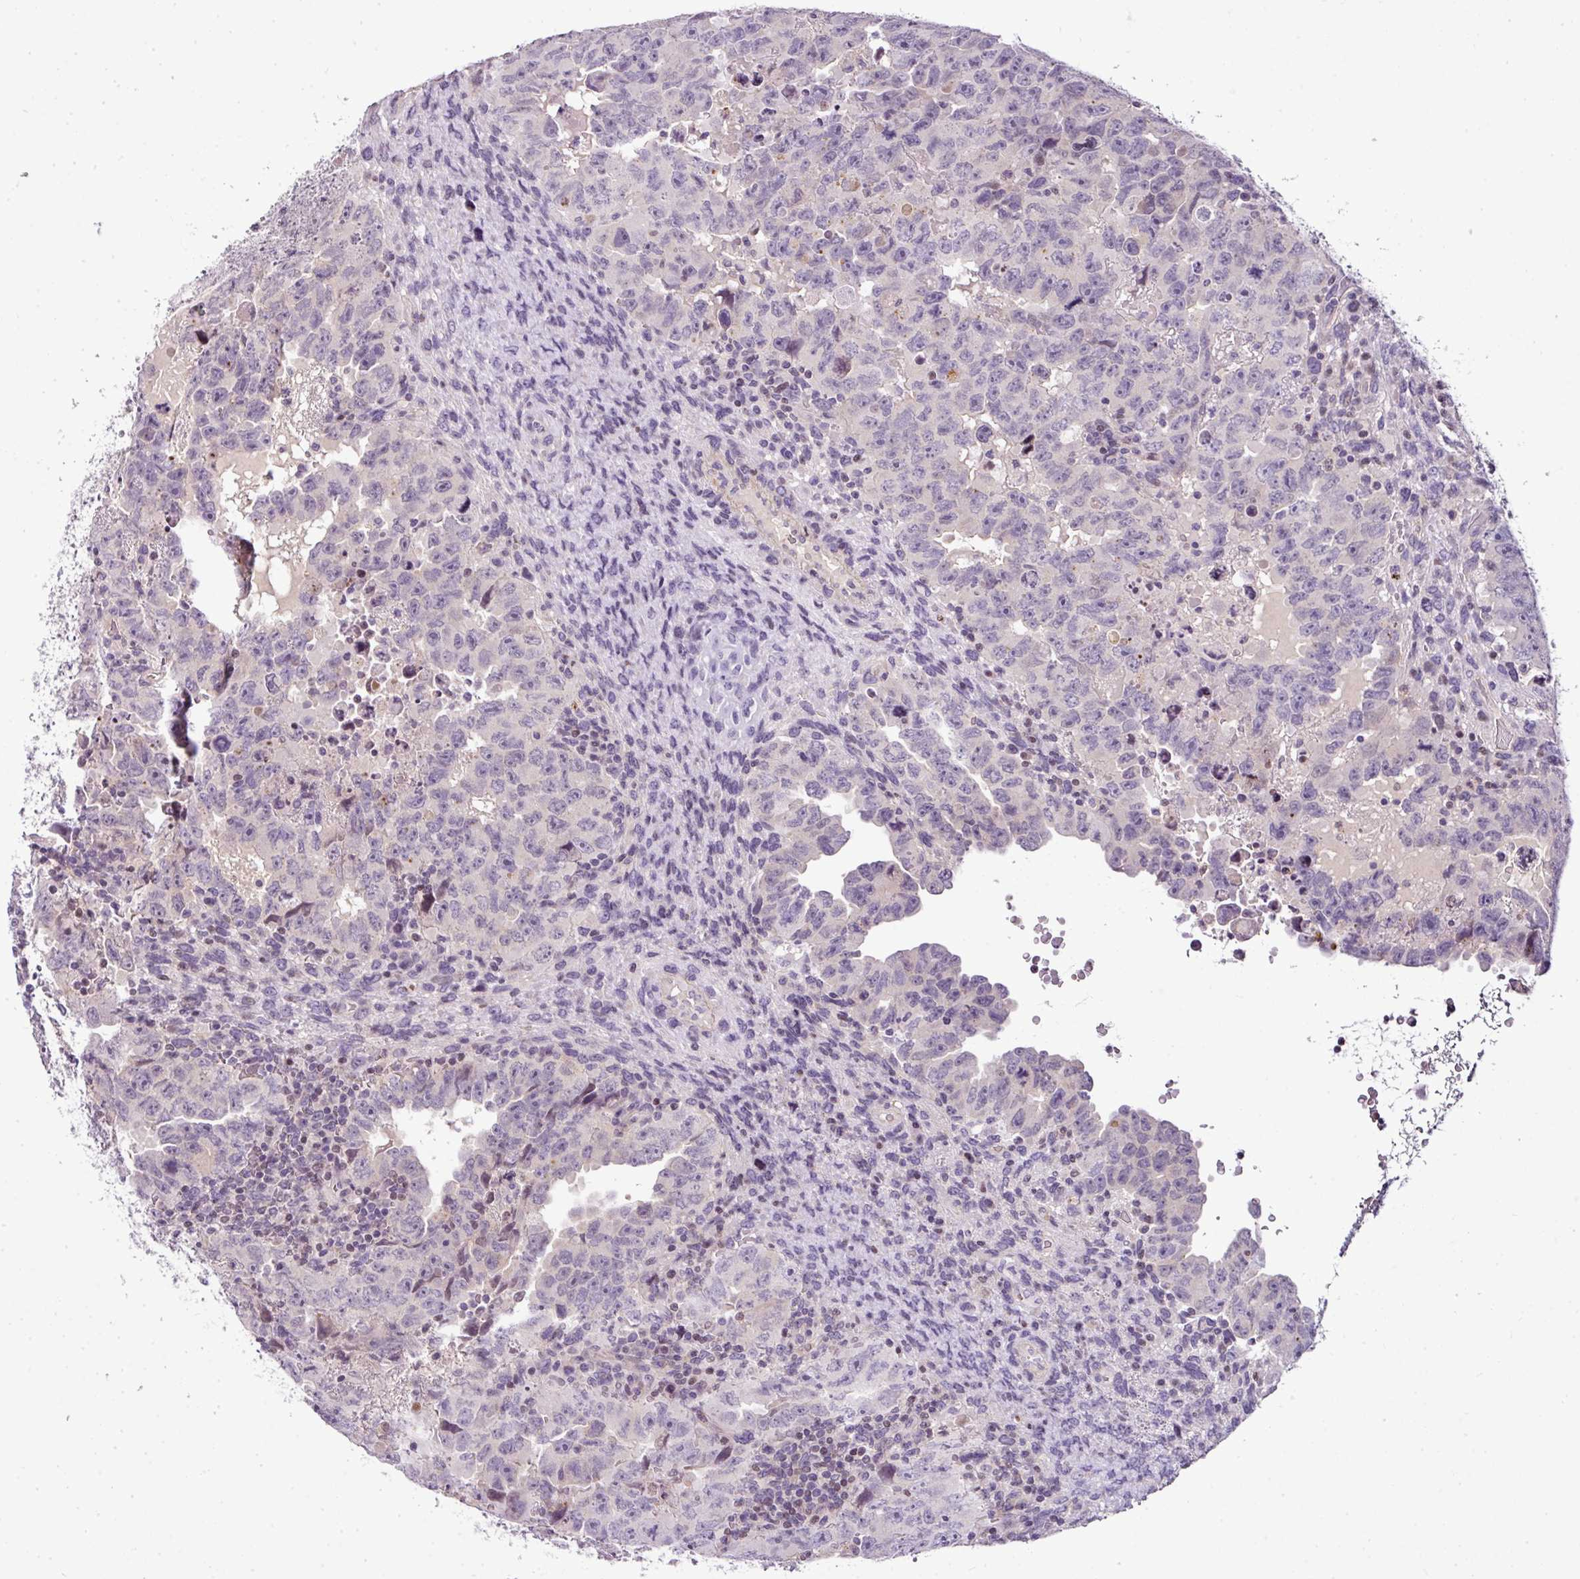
{"staining": {"intensity": "negative", "quantity": "none", "location": "none"}, "tissue": "testis cancer", "cell_type": "Tumor cells", "image_type": "cancer", "snomed": [{"axis": "morphology", "description": "Carcinoma, Embryonal, NOS"}, {"axis": "topography", "description": "Testis"}], "caption": "A photomicrograph of human testis cancer is negative for staining in tumor cells. (DAB (3,3'-diaminobenzidine) IHC visualized using brightfield microscopy, high magnification).", "gene": "TEX30", "patient": {"sex": "male", "age": 24}}